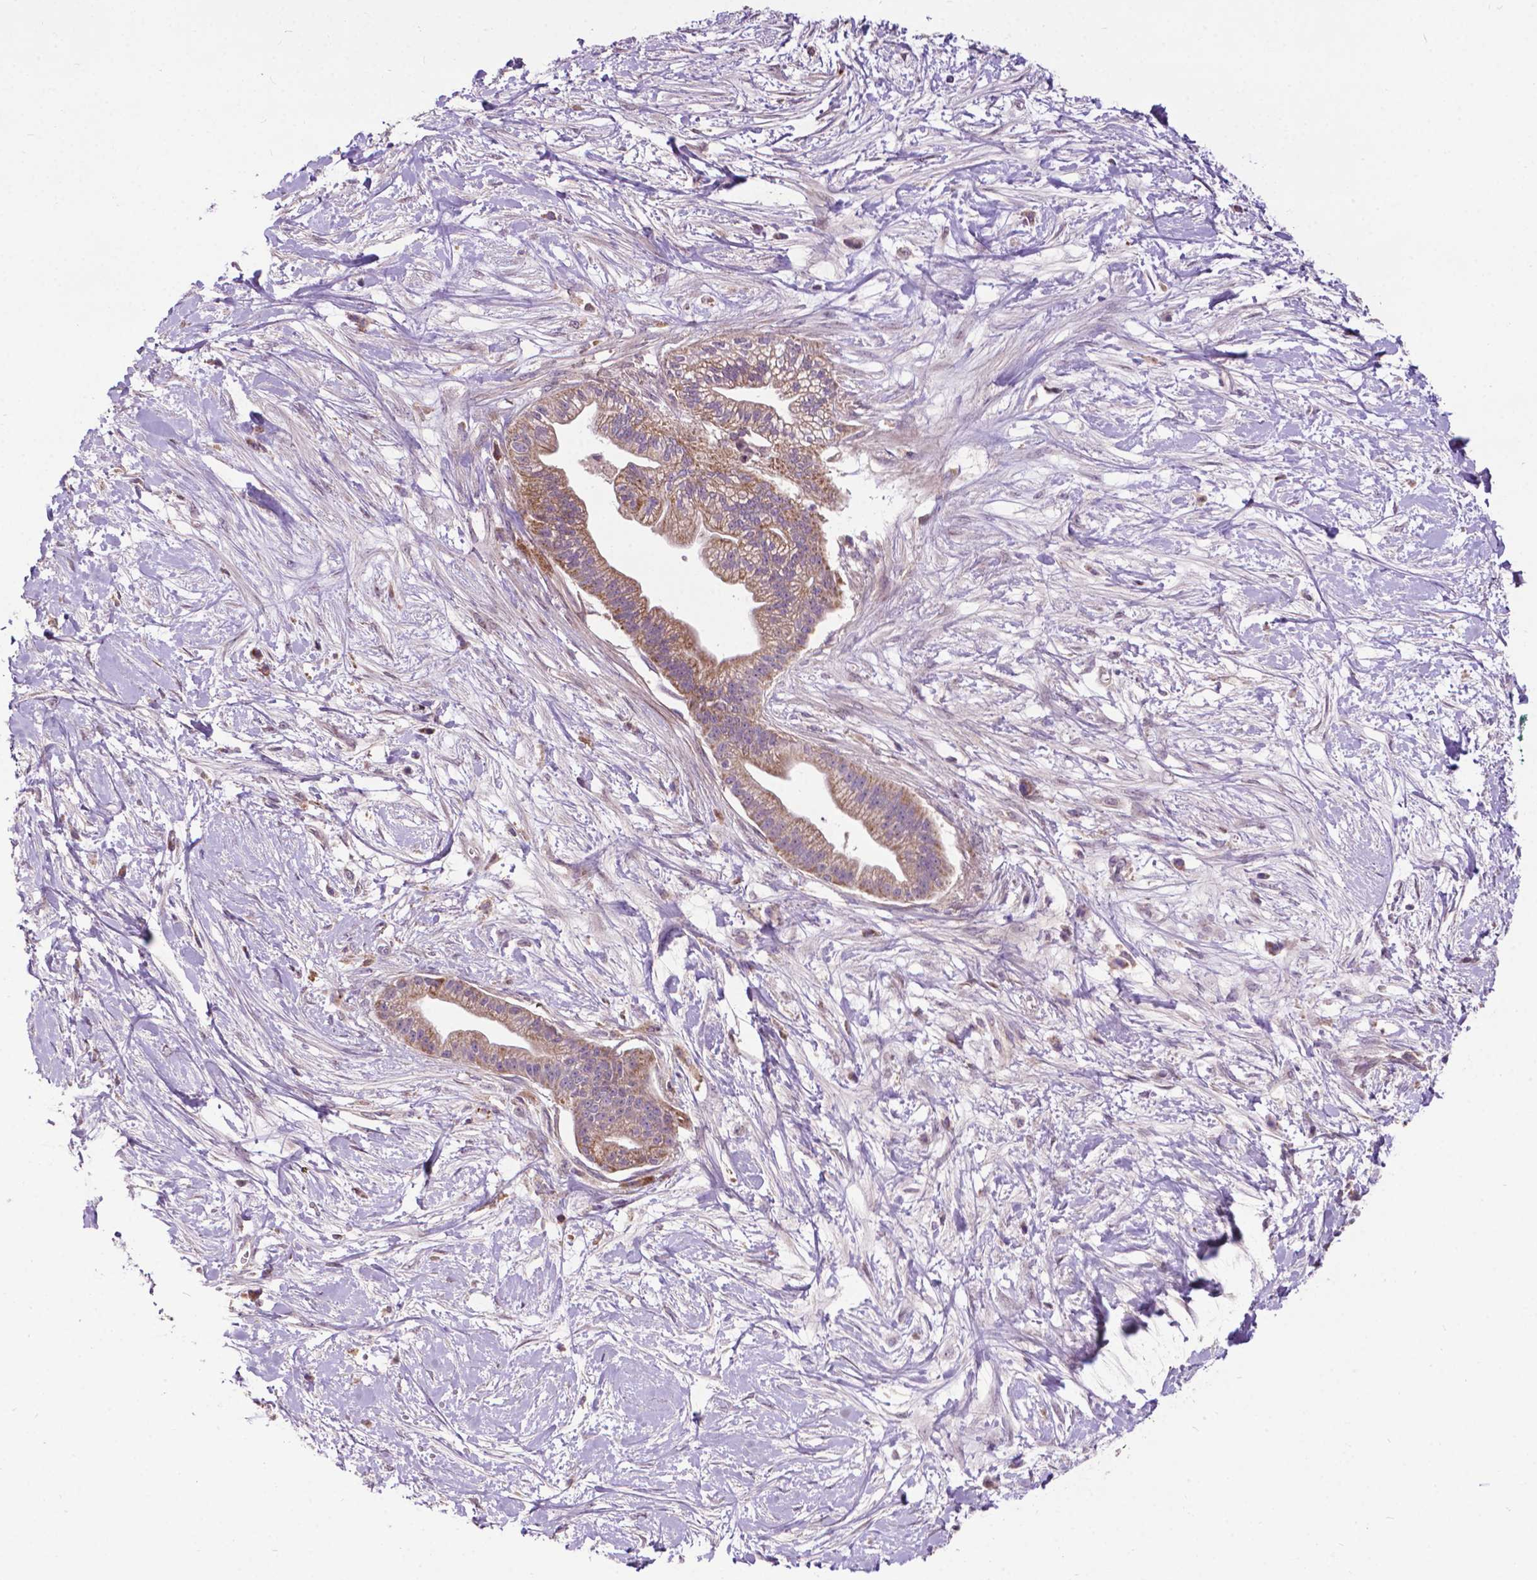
{"staining": {"intensity": "weak", "quantity": ">75%", "location": "cytoplasmic/membranous"}, "tissue": "pancreatic cancer", "cell_type": "Tumor cells", "image_type": "cancer", "snomed": [{"axis": "morphology", "description": "Normal tissue, NOS"}, {"axis": "morphology", "description": "Adenocarcinoma, NOS"}, {"axis": "topography", "description": "Lymph node"}, {"axis": "topography", "description": "Pancreas"}], "caption": "This is a micrograph of immunohistochemistry staining of pancreatic cancer (adenocarcinoma), which shows weak staining in the cytoplasmic/membranous of tumor cells.", "gene": "SPNS2", "patient": {"sex": "female", "age": 58}}